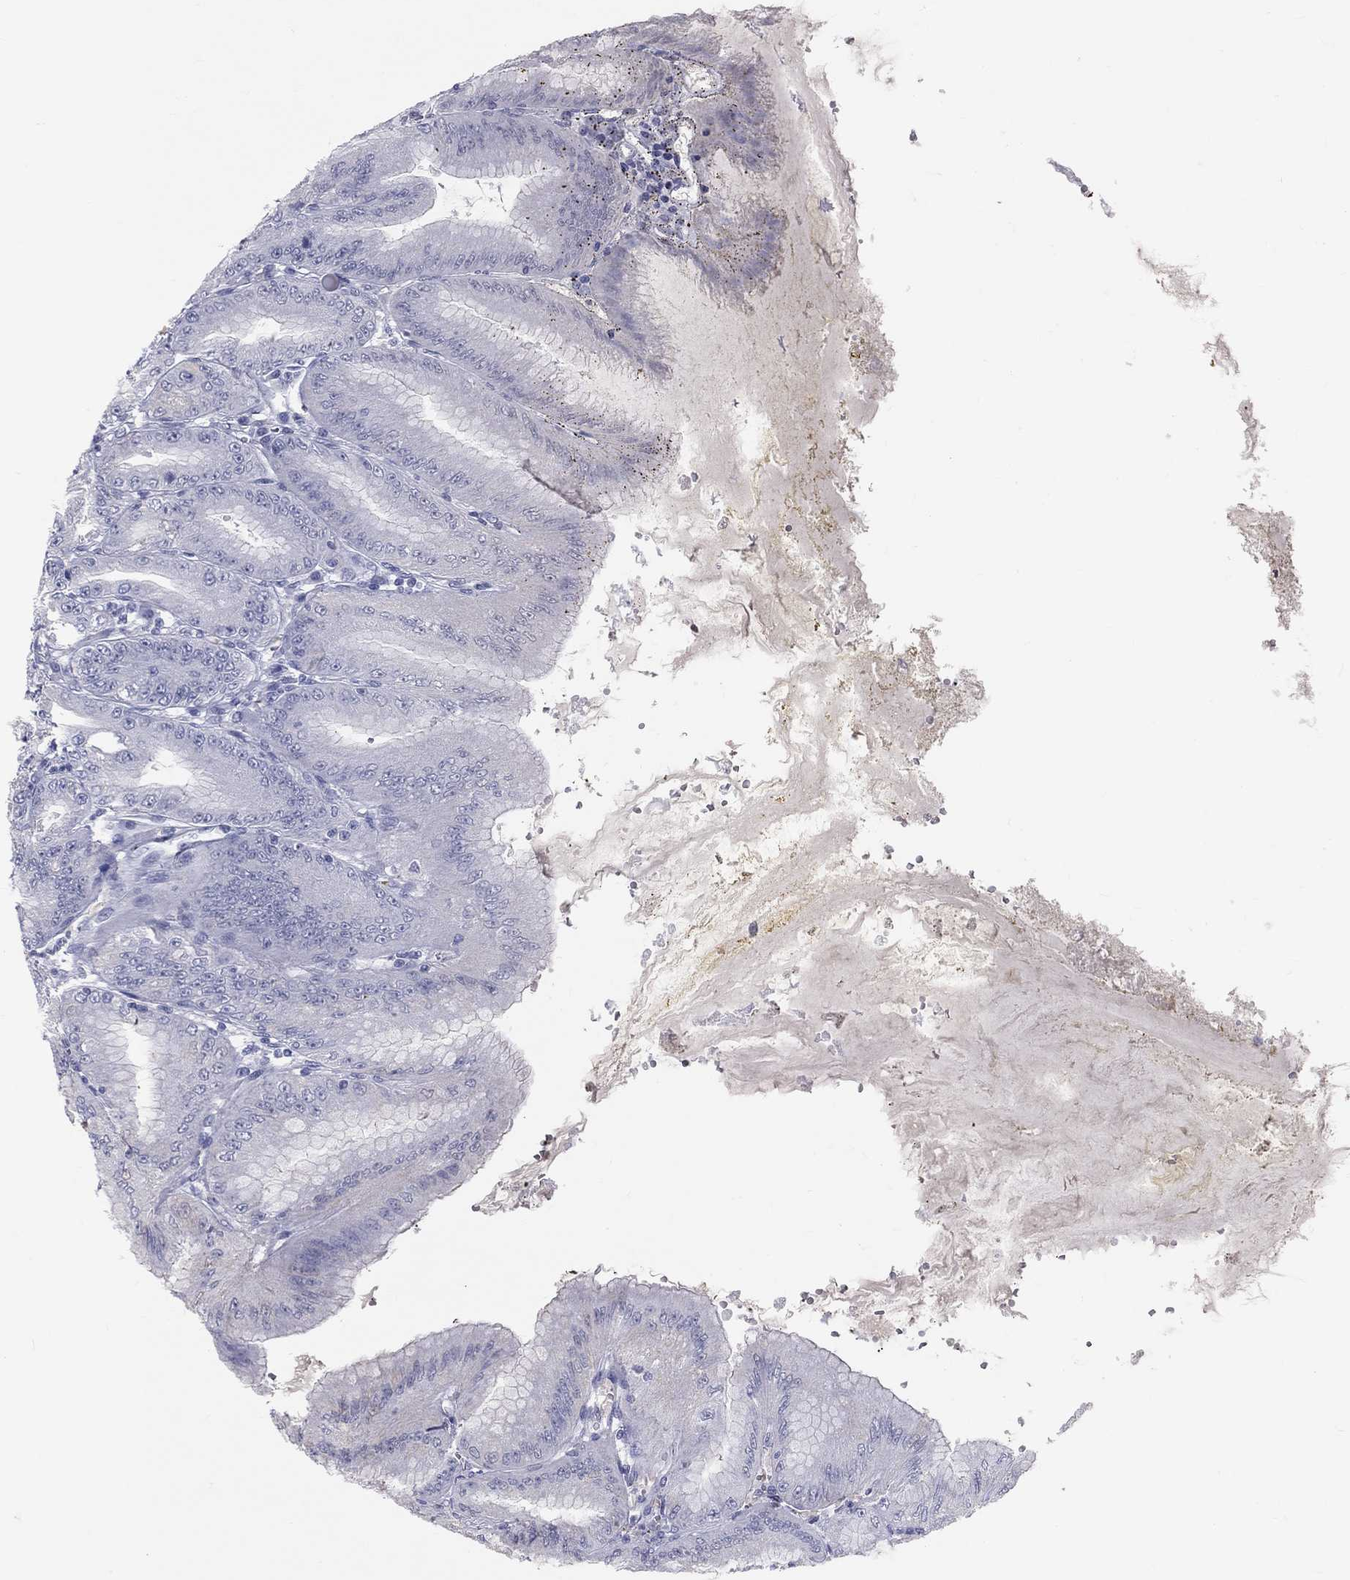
{"staining": {"intensity": "negative", "quantity": "none", "location": "none"}, "tissue": "stomach", "cell_type": "Glandular cells", "image_type": "normal", "snomed": [{"axis": "morphology", "description": "Normal tissue, NOS"}, {"axis": "topography", "description": "Stomach"}], "caption": "Immunohistochemistry (IHC) photomicrograph of normal stomach: stomach stained with DAB shows no significant protein positivity in glandular cells. Nuclei are stained in blue.", "gene": "TFPI2", "patient": {"sex": "male", "age": 71}}